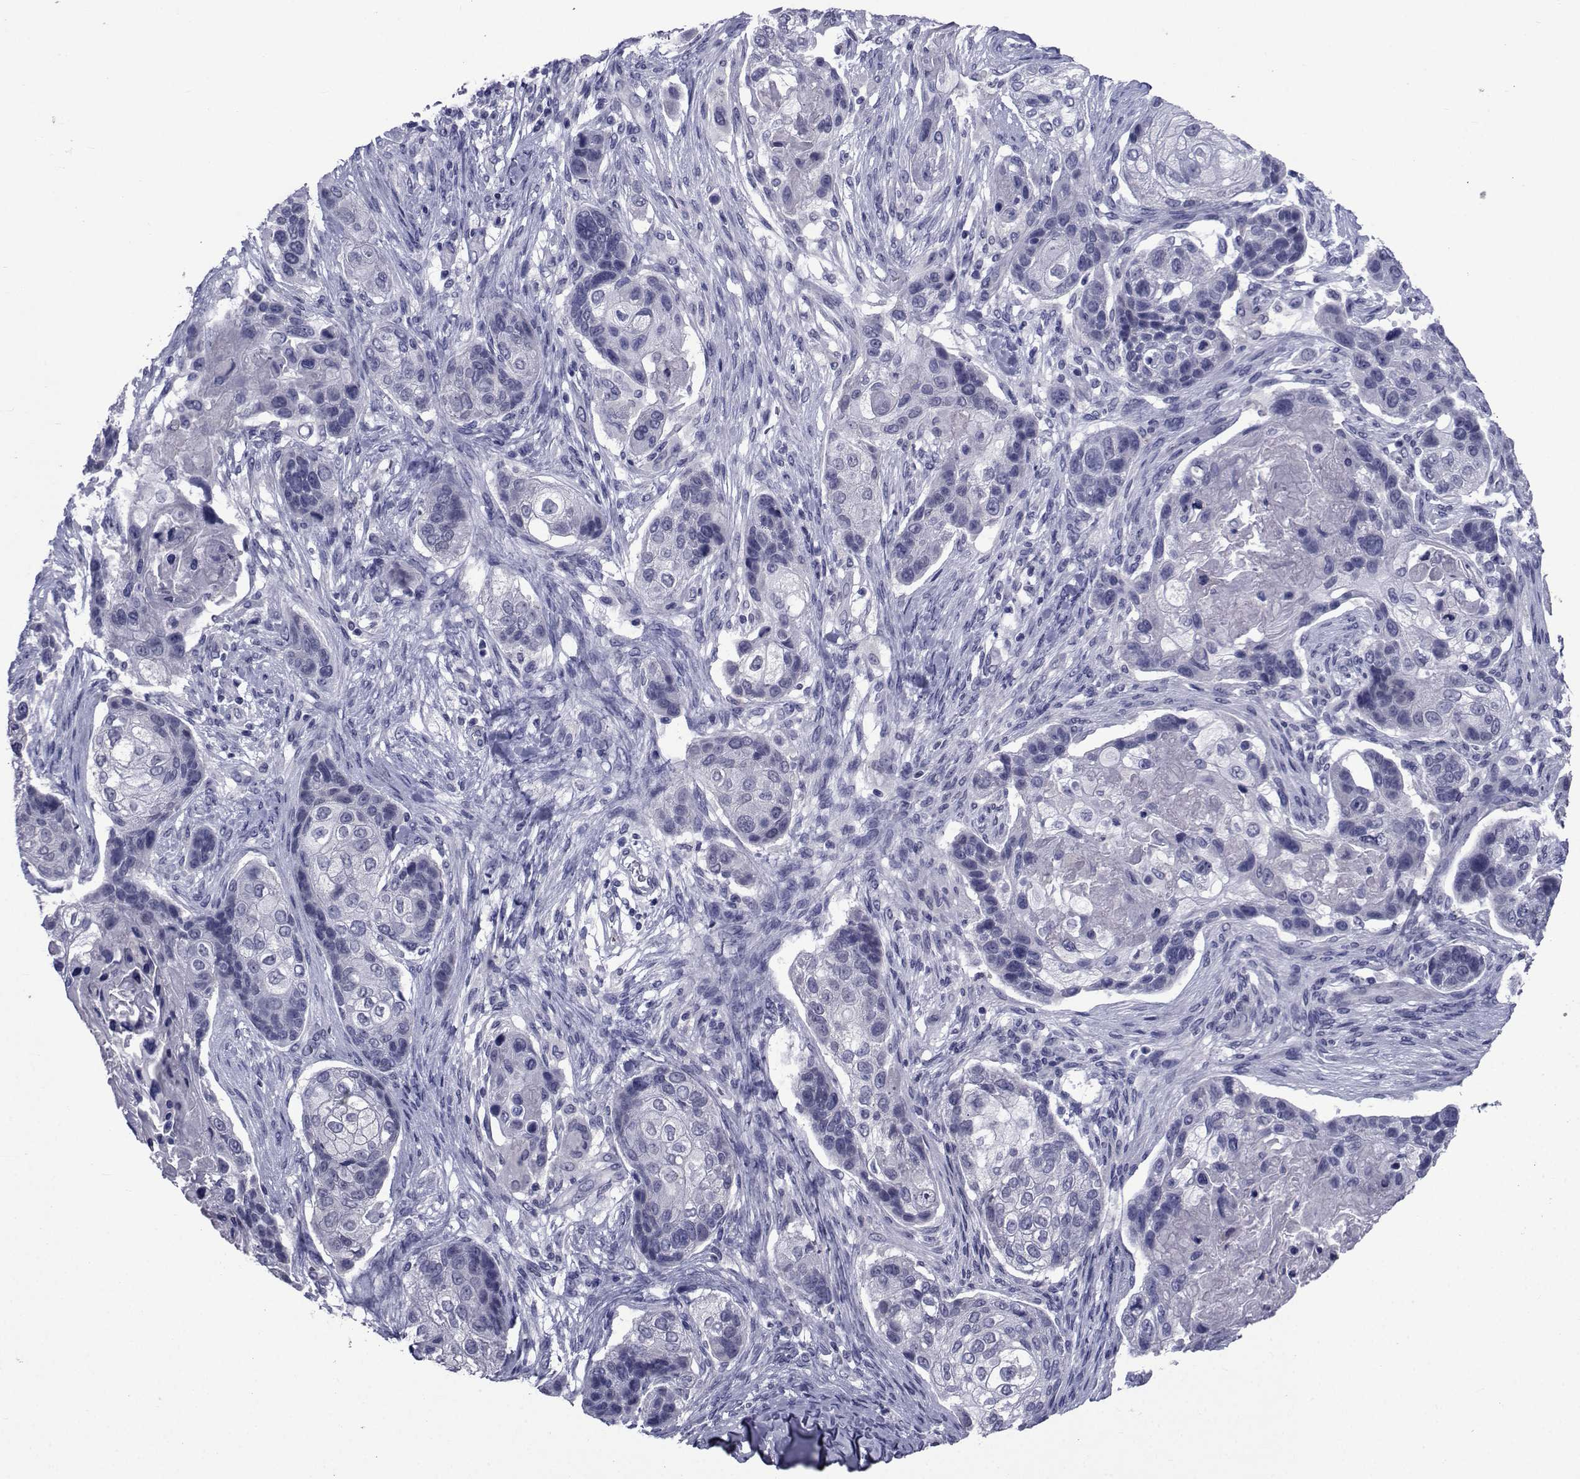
{"staining": {"intensity": "negative", "quantity": "none", "location": "none"}, "tissue": "lung cancer", "cell_type": "Tumor cells", "image_type": "cancer", "snomed": [{"axis": "morphology", "description": "Squamous cell carcinoma, NOS"}, {"axis": "topography", "description": "Lung"}], "caption": "DAB immunohistochemical staining of lung squamous cell carcinoma reveals no significant positivity in tumor cells.", "gene": "SEMA5B", "patient": {"sex": "male", "age": 69}}